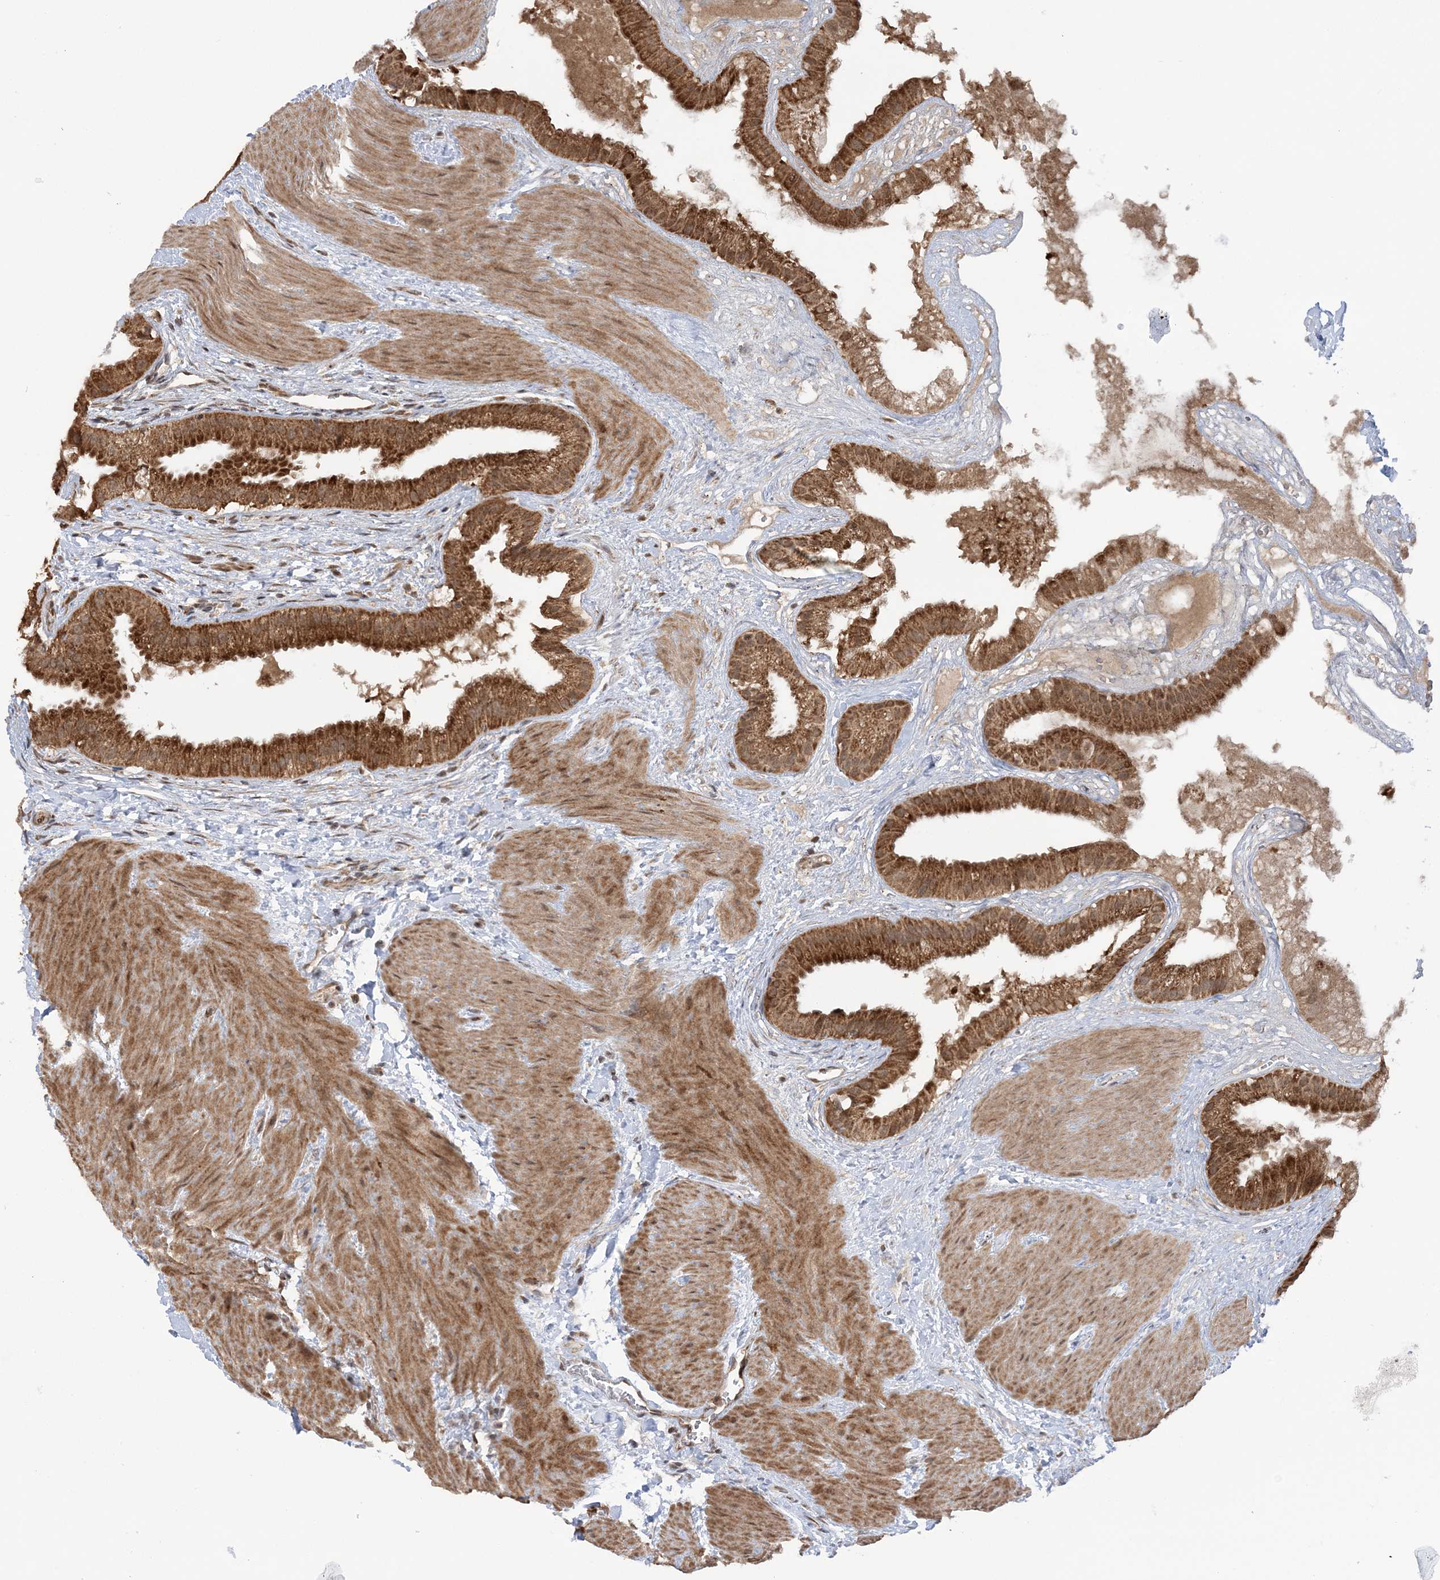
{"staining": {"intensity": "strong", "quantity": ">75%", "location": "cytoplasmic/membranous"}, "tissue": "gallbladder", "cell_type": "Glandular cells", "image_type": "normal", "snomed": [{"axis": "morphology", "description": "Normal tissue, NOS"}, {"axis": "topography", "description": "Gallbladder"}], "caption": "Brown immunohistochemical staining in benign gallbladder exhibits strong cytoplasmic/membranous expression in about >75% of glandular cells.", "gene": "MRPL47", "patient": {"sex": "male", "age": 55}}